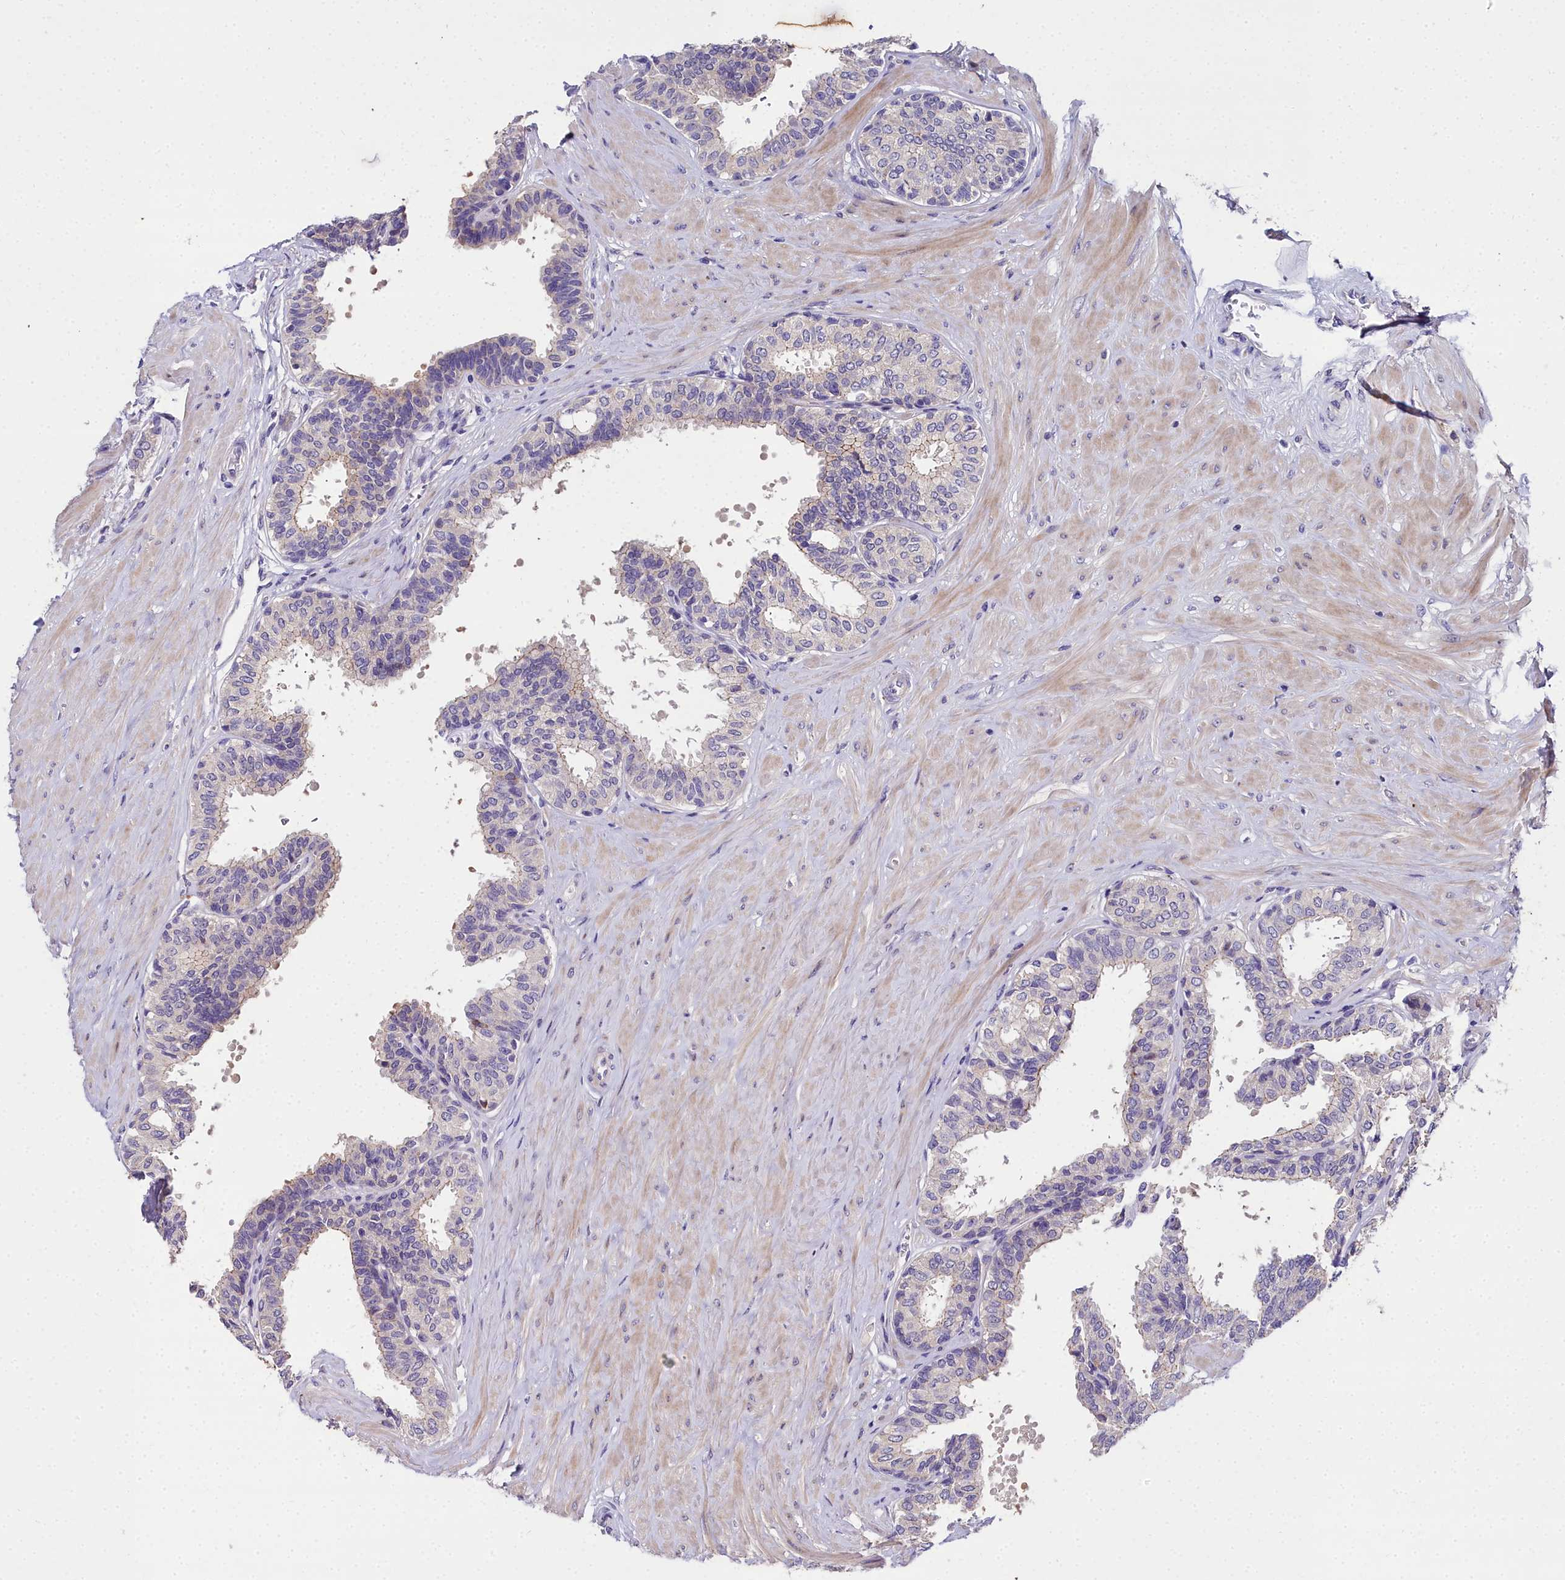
{"staining": {"intensity": "negative", "quantity": "none", "location": "none"}, "tissue": "prostate", "cell_type": "Glandular cells", "image_type": "normal", "snomed": [{"axis": "morphology", "description": "Normal tissue, NOS"}, {"axis": "topography", "description": "Prostate"}], "caption": "Photomicrograph shows no significant protein staining in glandular cells of normal prostate. (DAB immunohistochemistry, high magnification).", "gene": "NT5M", "patient": {"sex": "male", "age": 48}}